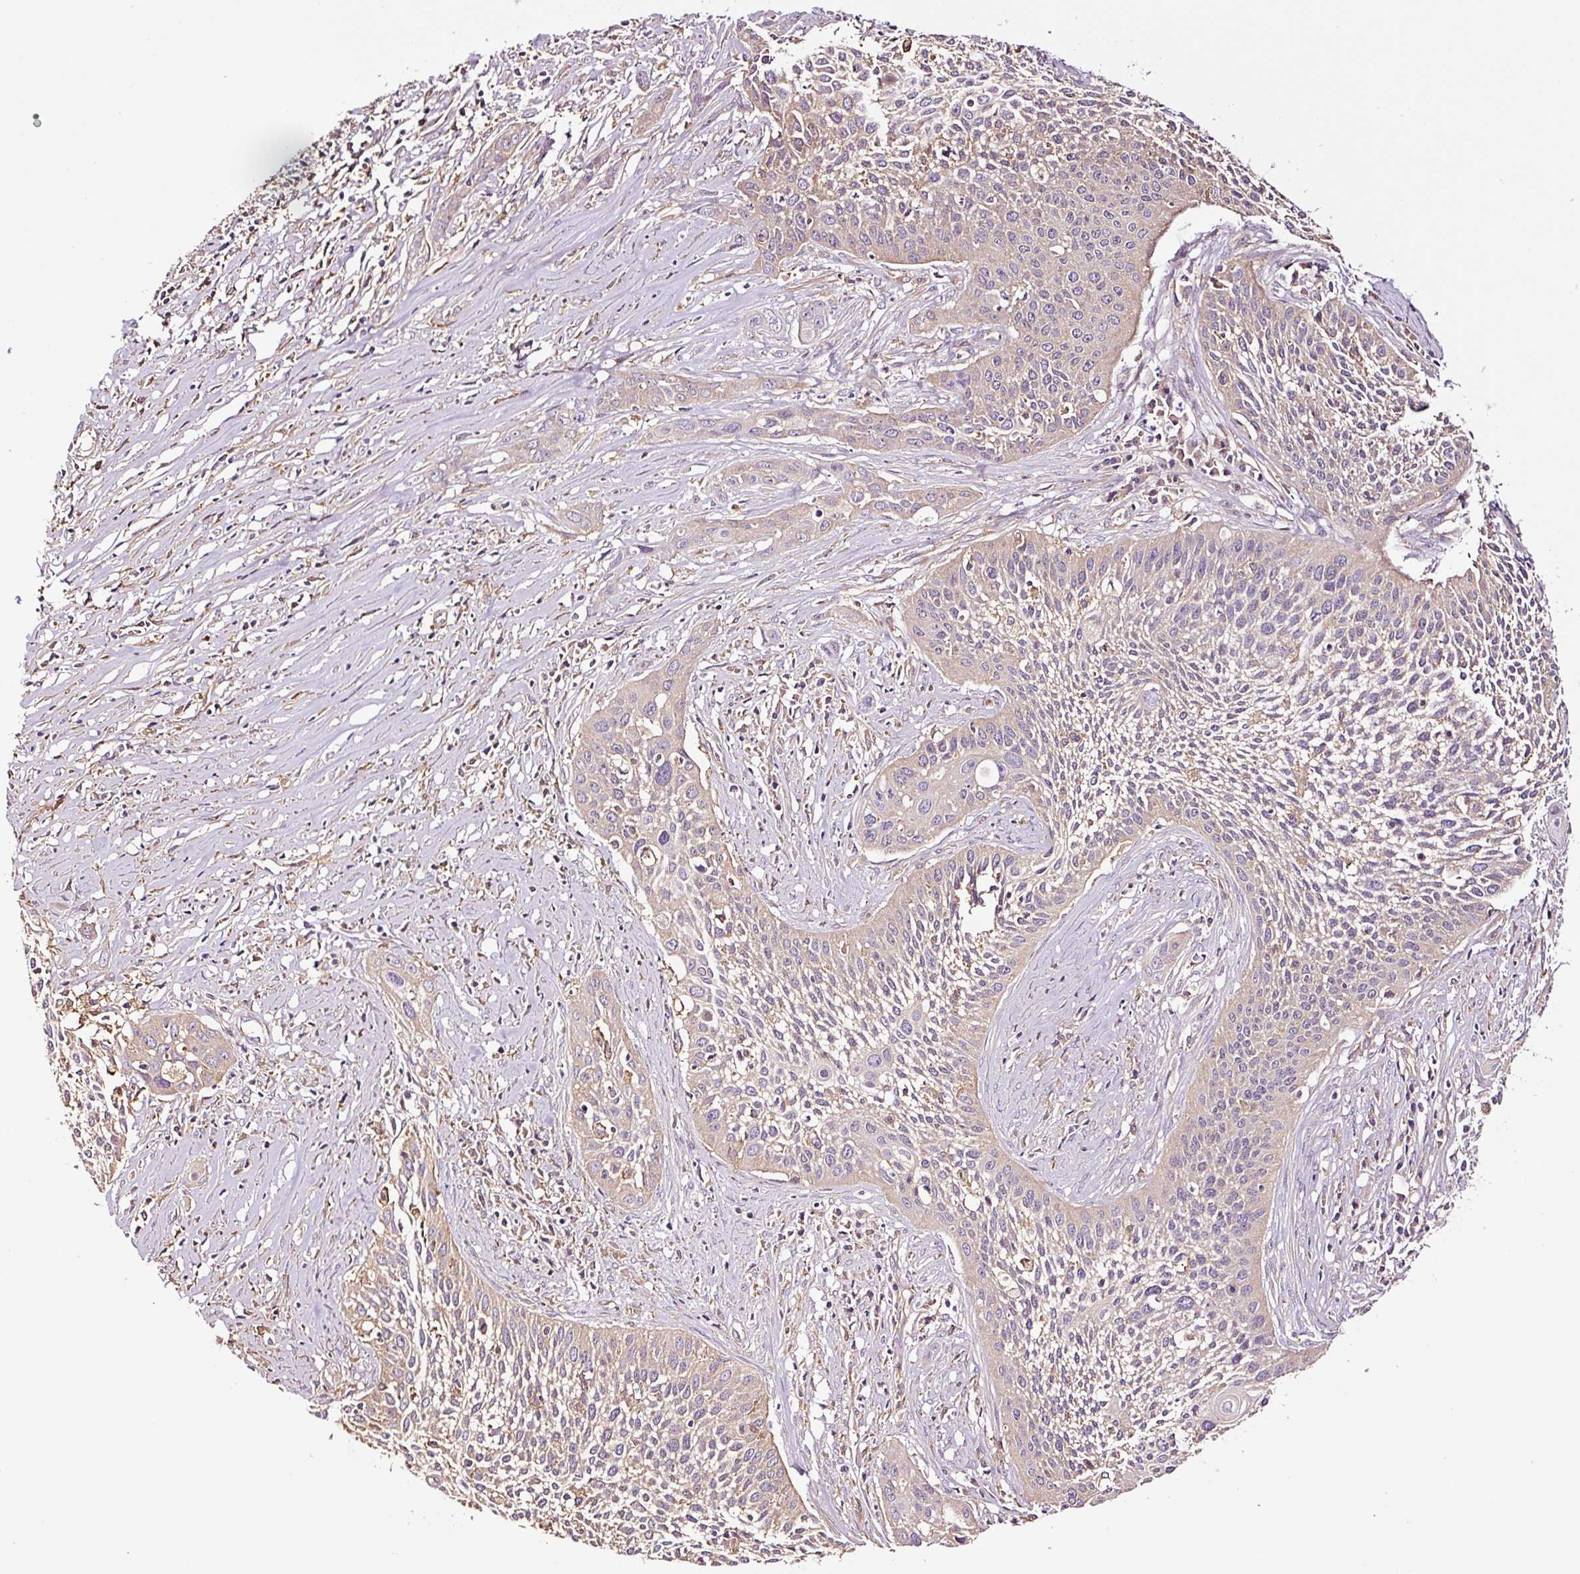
{"staining": {"intensity": "moderate", "quantity": "25%-75%", "location": "cytoplasmic/membranous"}, "tissue": "cervical cancer", "cell_type": "Tumor cells", "image_type": "cancer", "snomed": [{"axis": "morphology", "description": "Squamous cell carcinoma, NOS"}, {"axis": "topography", "description": "Cervix"}], "caption": "Cervical cancer stained with a protein marker reveals moderate staining in tumor cells.", "gene": "METAP1", "patient": {"sex": "female", "age": 34}}